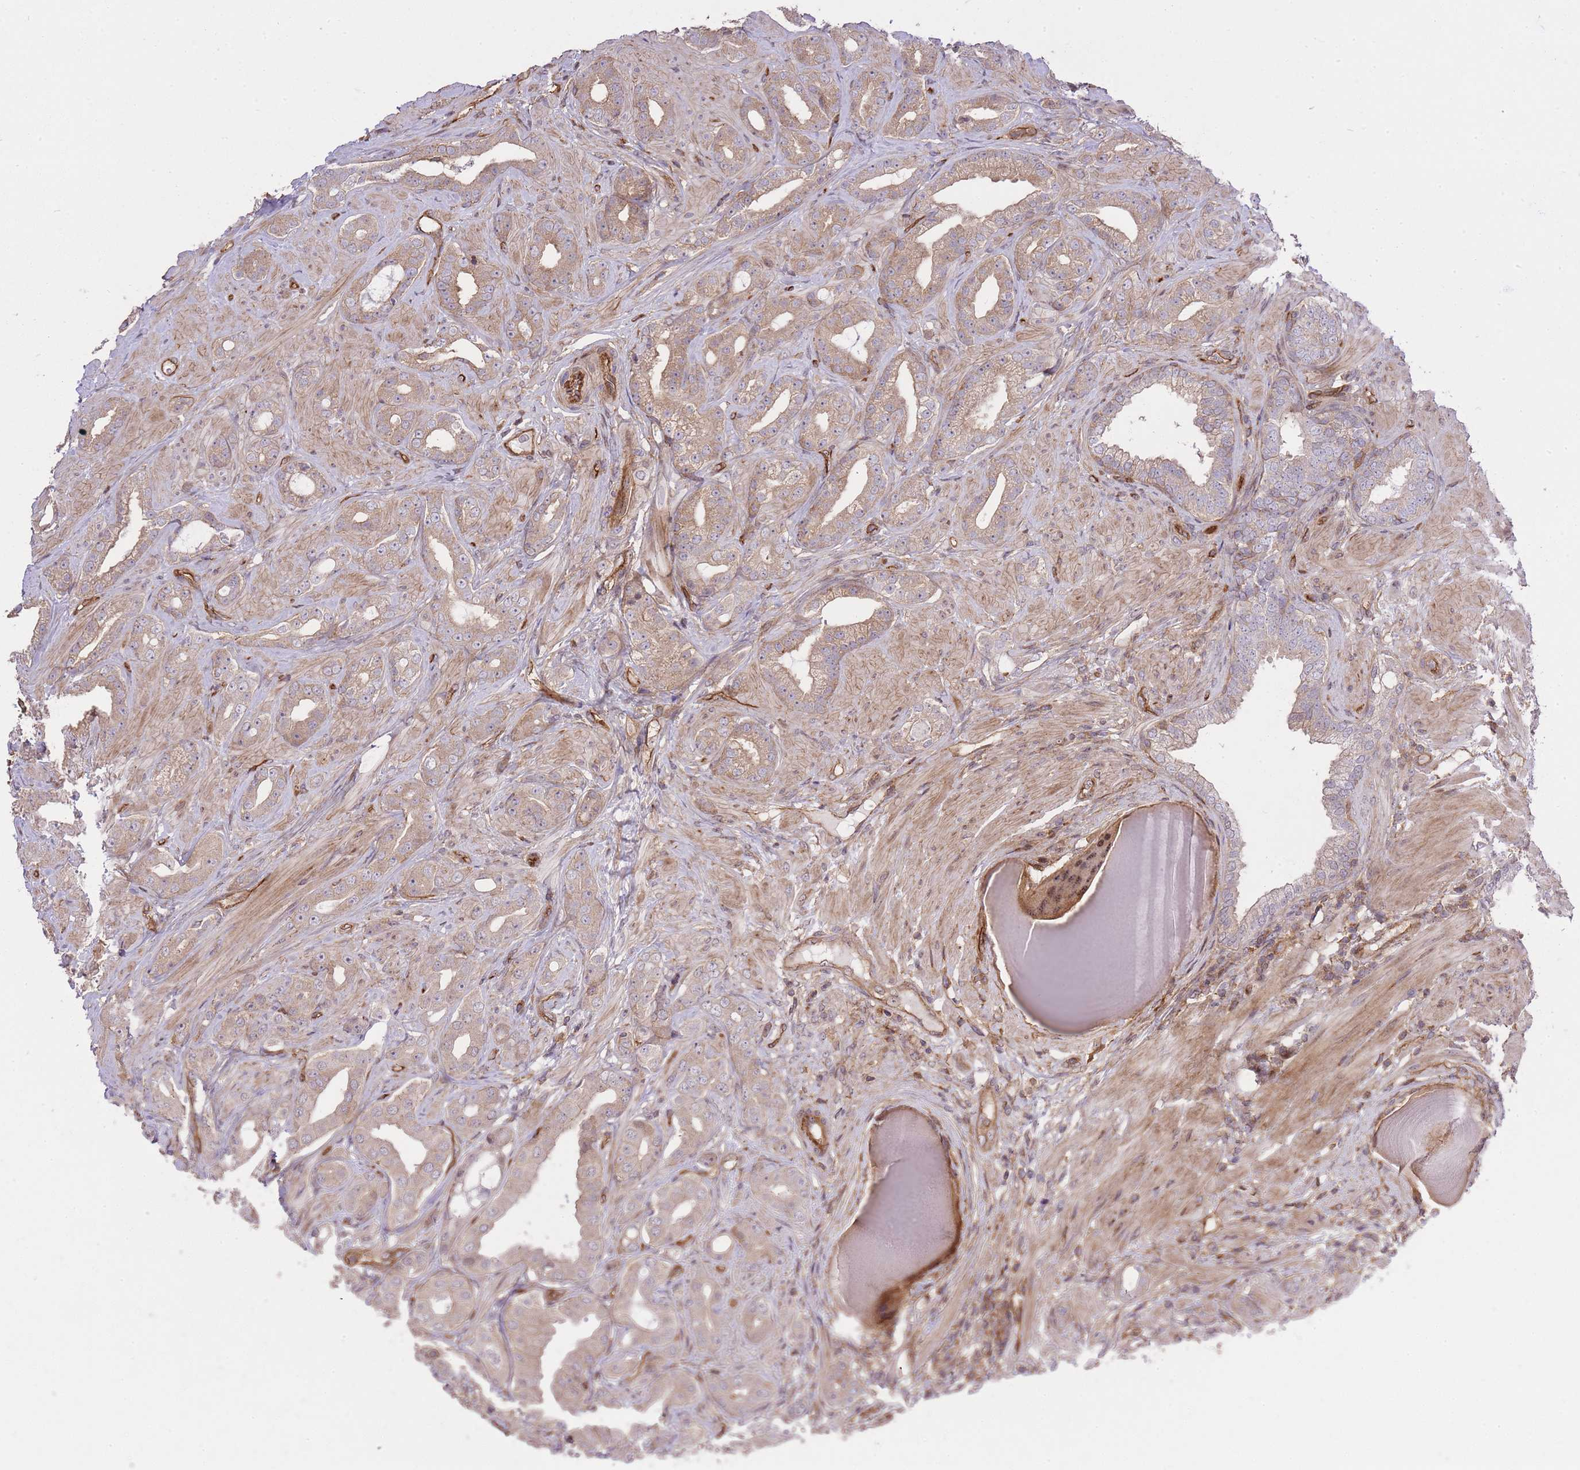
{"staining": {"intensity": "weak", "quantity": "25%-75%", "location": "cytoplasmic/membranous"}, "tissue": "prostate cancer", "cell_type": "Tumor cells", "image_type": "cancer", "snomed": [{"axis": "morphology", "description": "Adenocarcinoma, Low grade"}, {"axis": "topography", "description": "Prostate"}], "caption": "Immunohistochemical staining of low-grade adenocarcinoma (prostate) displays low levels of weak cytoplasmic/membranous protein positivity in approximately 25%-75% of tumor cells.", "gene": "PLD1", "patient": {"sex": "male", "age": 57}}